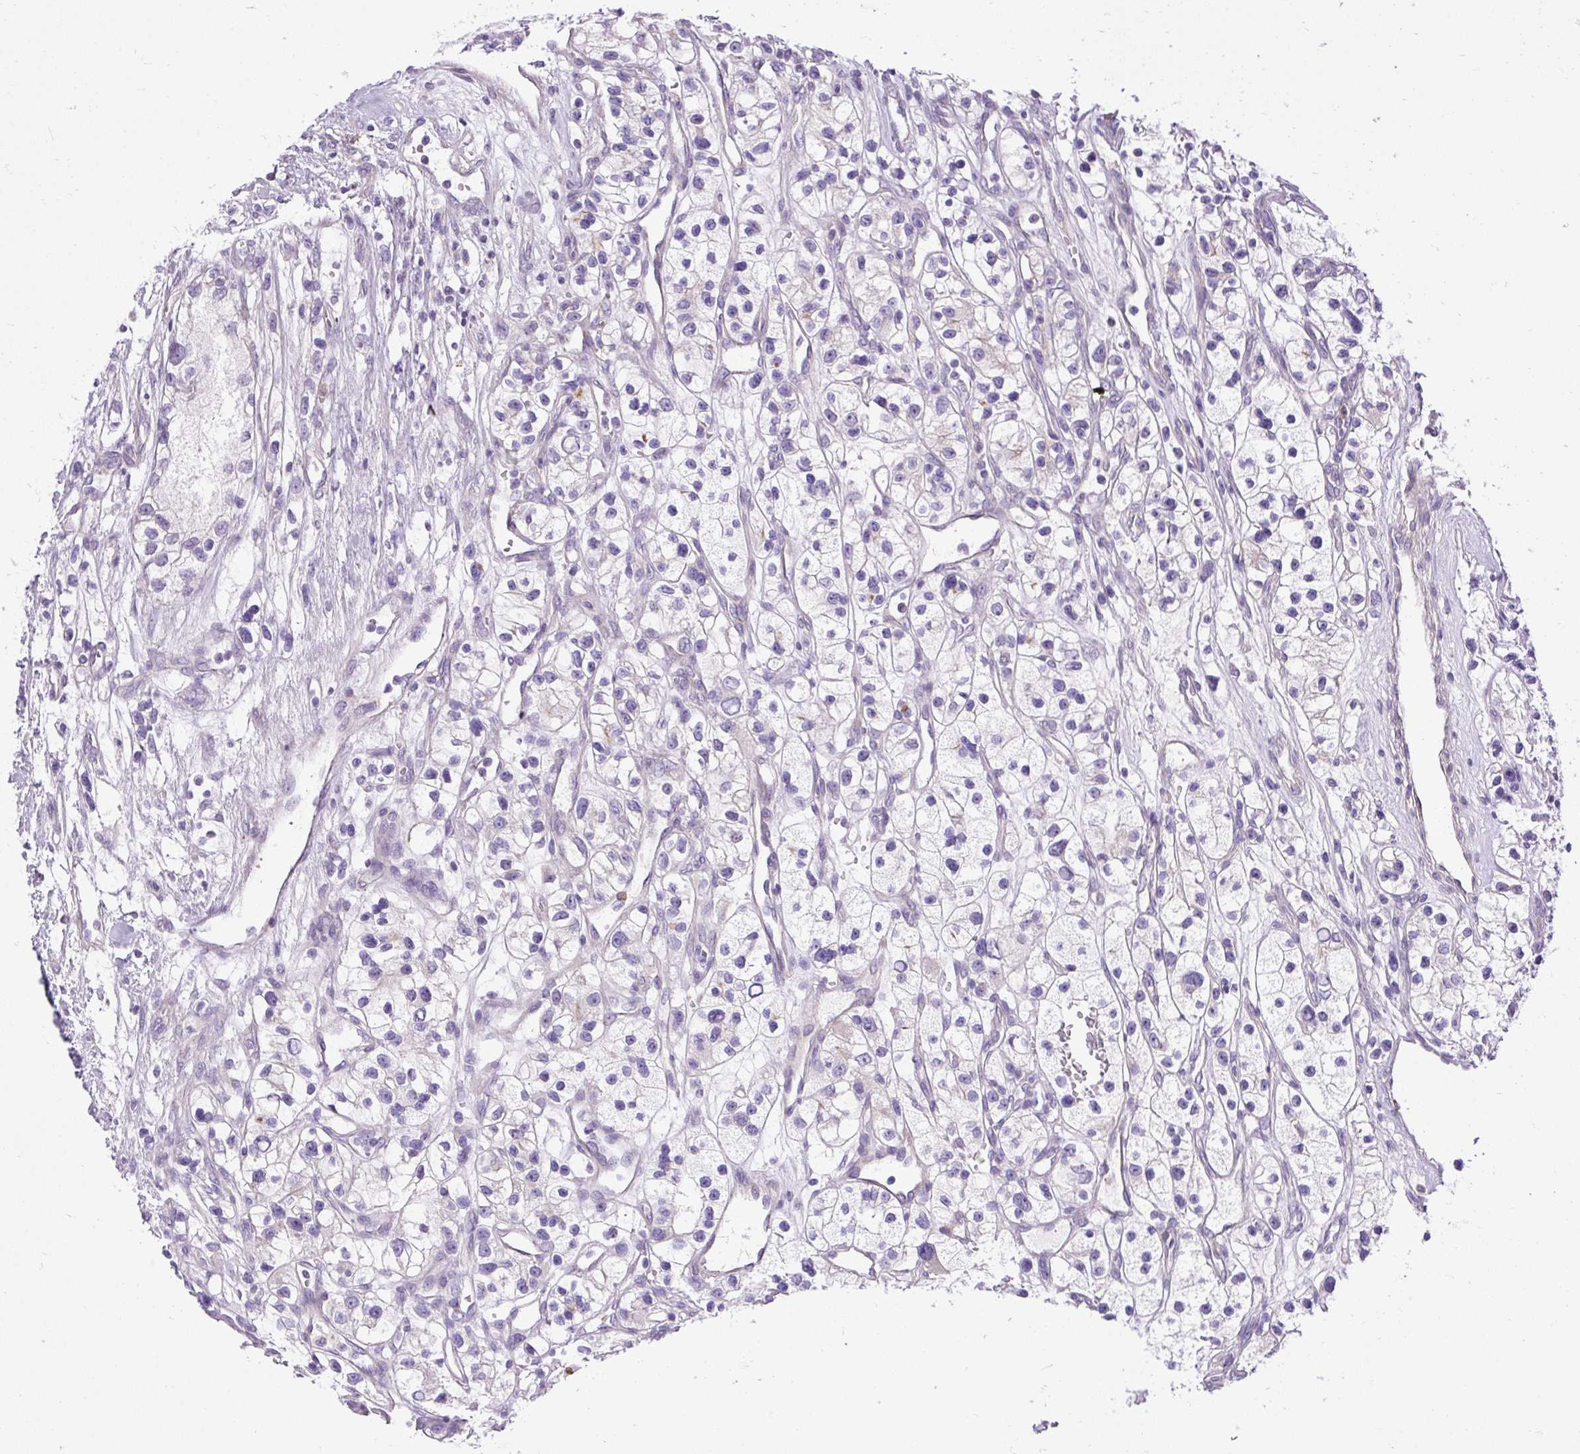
{"staining": {"intensity": "negative", "quantity": "none", "location": "none"}, "tissue": "renal cancer", "cell_type": "Tumor cells", "image_type": "cancer", "snomed": [{"axis": "morphology", "description": "Adenocarcinoma, NOS"}, {"axis": "topography", "description": "Kidney"}], "caption": "Tumor cells show no significant positivity in adenocarcinoma (renal).", "gene": "CFAP47", "patient": {"sex": "female", "age": 57}}